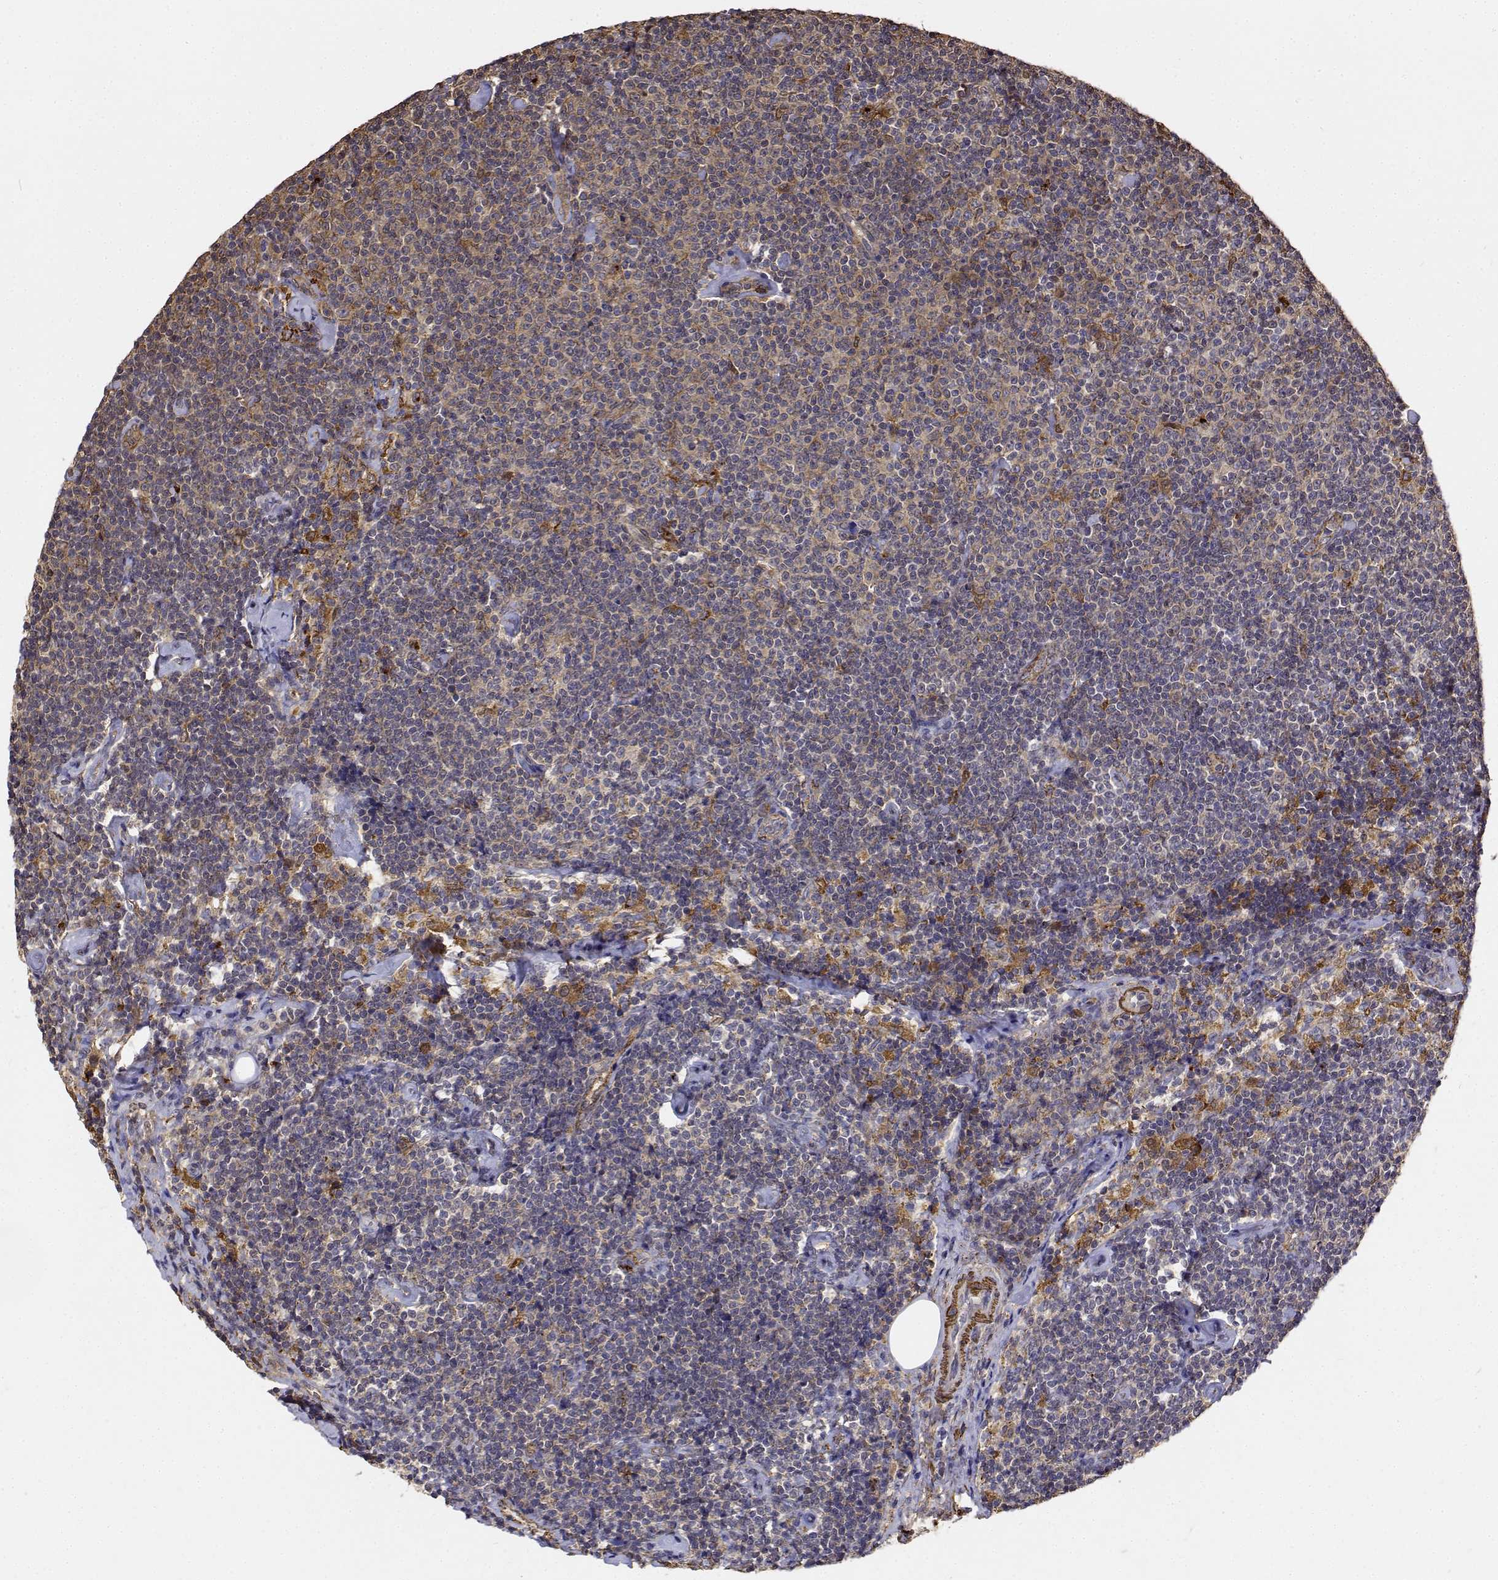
{"staining": {"intensity": "moderate", "quantity": "25%-75%", "location": "cytoplasmic/membranous"}, "tissue": "lymphoma", "cell_type": "Tumor cells", "image_type": "cancer", "snomed": [{"axis": "morphology", "description": "Malignant lymphoma, non-Hodgkin's type, Low grade"}, {"axis": "topography", "description": "Lymph node"}], "caption": "Lymphoma stained with a protein marker reveals moderate staining in tumor cells.", "gene": "PCID2", "patient": {"sex": "male", "age": 81}}